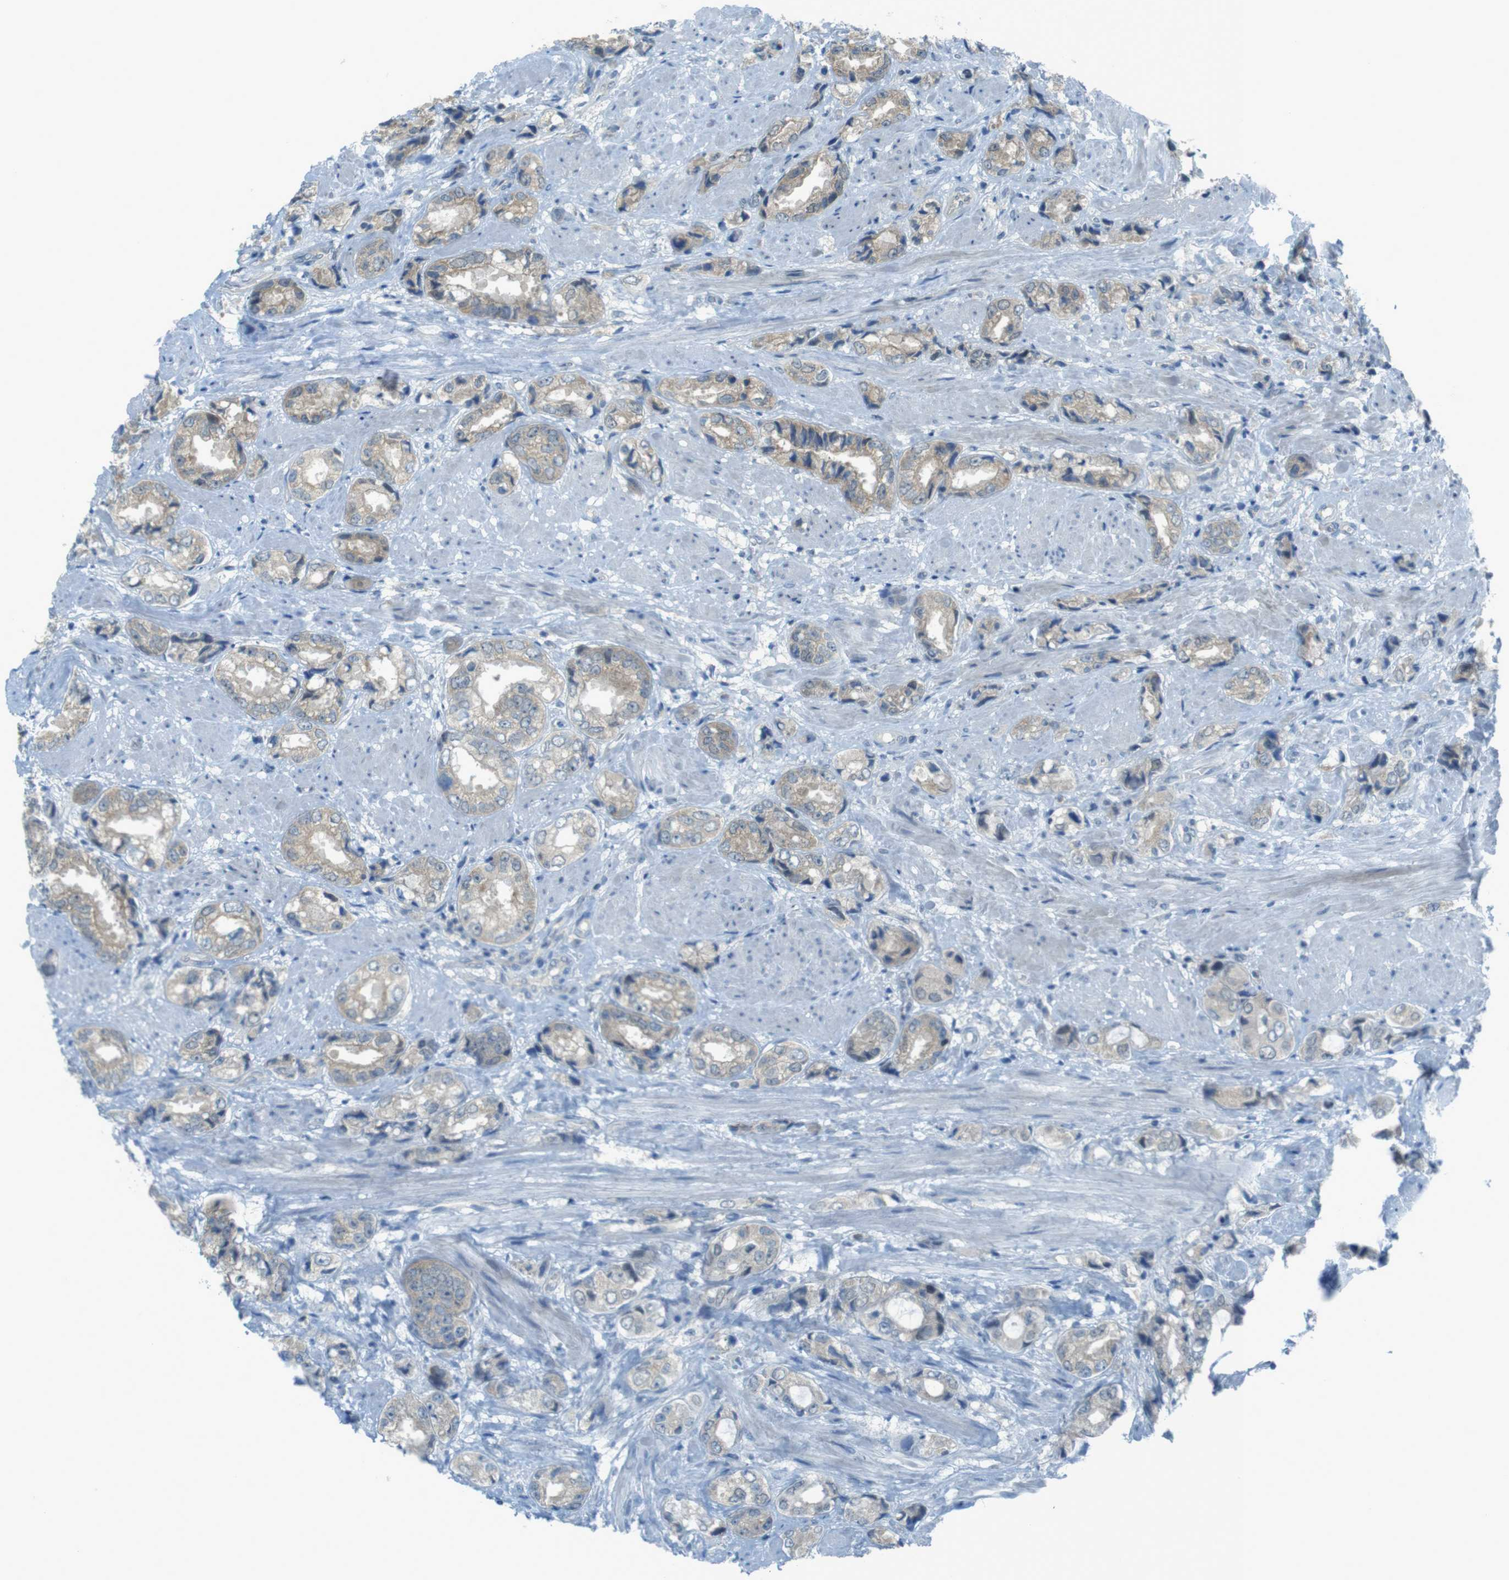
{"staining": {"intensity": "weak", "quantity": "<25%", "location": "cytoplasmic/membranous"}, "tissue": "prostate cancer", "cell_type": "Tumor cells", "image_type": "cancer", "snomed": [{"axis": "morphology", "description": "Adenocarcinoma, High grade"}, {"axis": "topography", "description": "Prostate"}], "caption": "The histopathology image demonstrates no staining of tumor cells in prostate cancer (adenocarcinoma (high-grade)).", "gene": "ZDHHC20", "patient": {"sex": "male", "age": 61}}